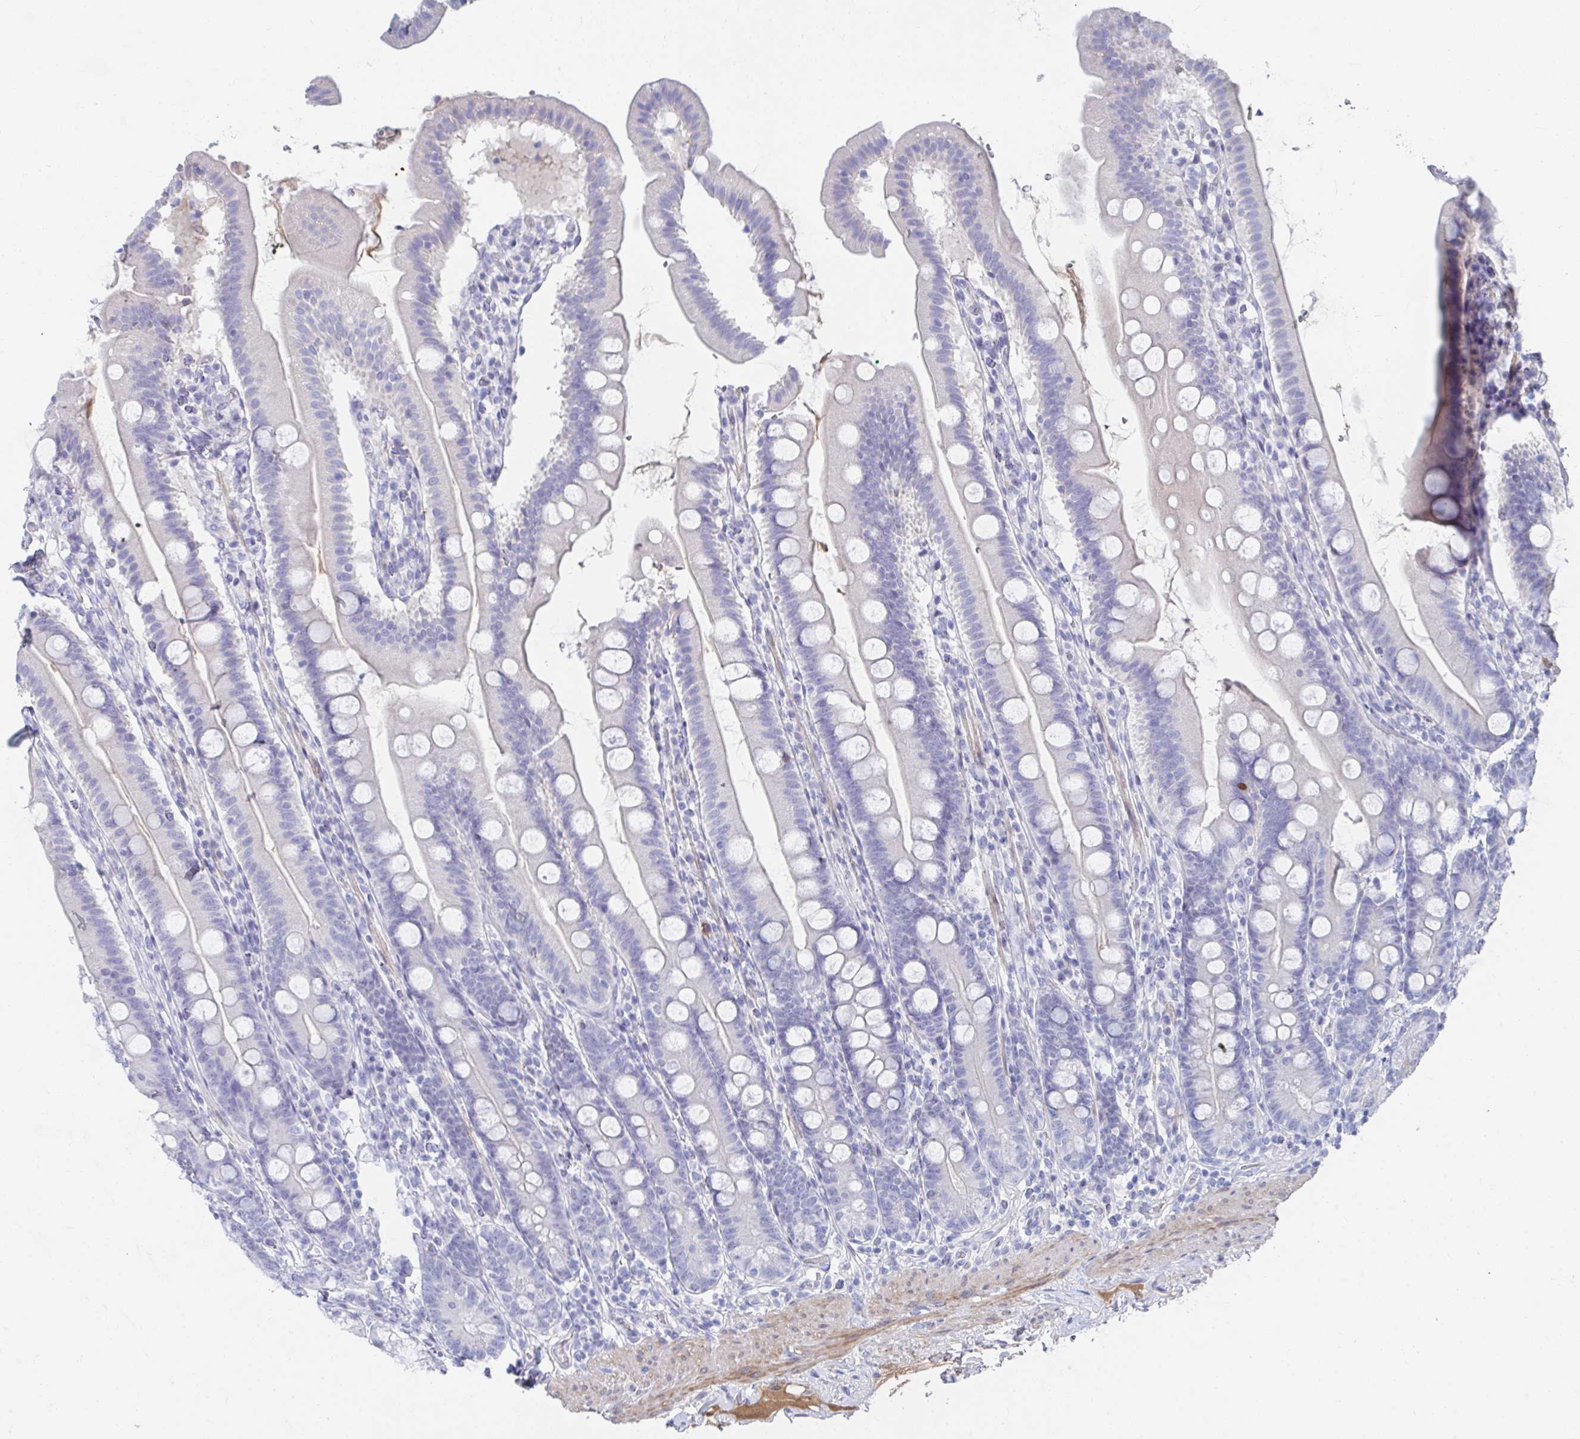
{"staining": {"intensity": "negative", "quantity": "none", "location": "none"}, "tissue": "duodenum", "cell_type": "Glandular cells", "image_type": "normal", "snomed": [{"axis": "morphology", "description": "Normal tissue, NOS"}, {"axis": "topography", "description": "Duodenum"}], "caption": "DAB (3,3'-diaminobenzidine) immunohistochemical staining of unremarkable duodenum displays no significant staining in glandular cells. (Stains: DAB (3,3'-diaminobenzidine) IHC with hematoxylin counter stain, Microscopy: brightfield microscopy at high magnification).", "gene": "TNFAIP6", "patient": {"sex": "female", "age": 67}}